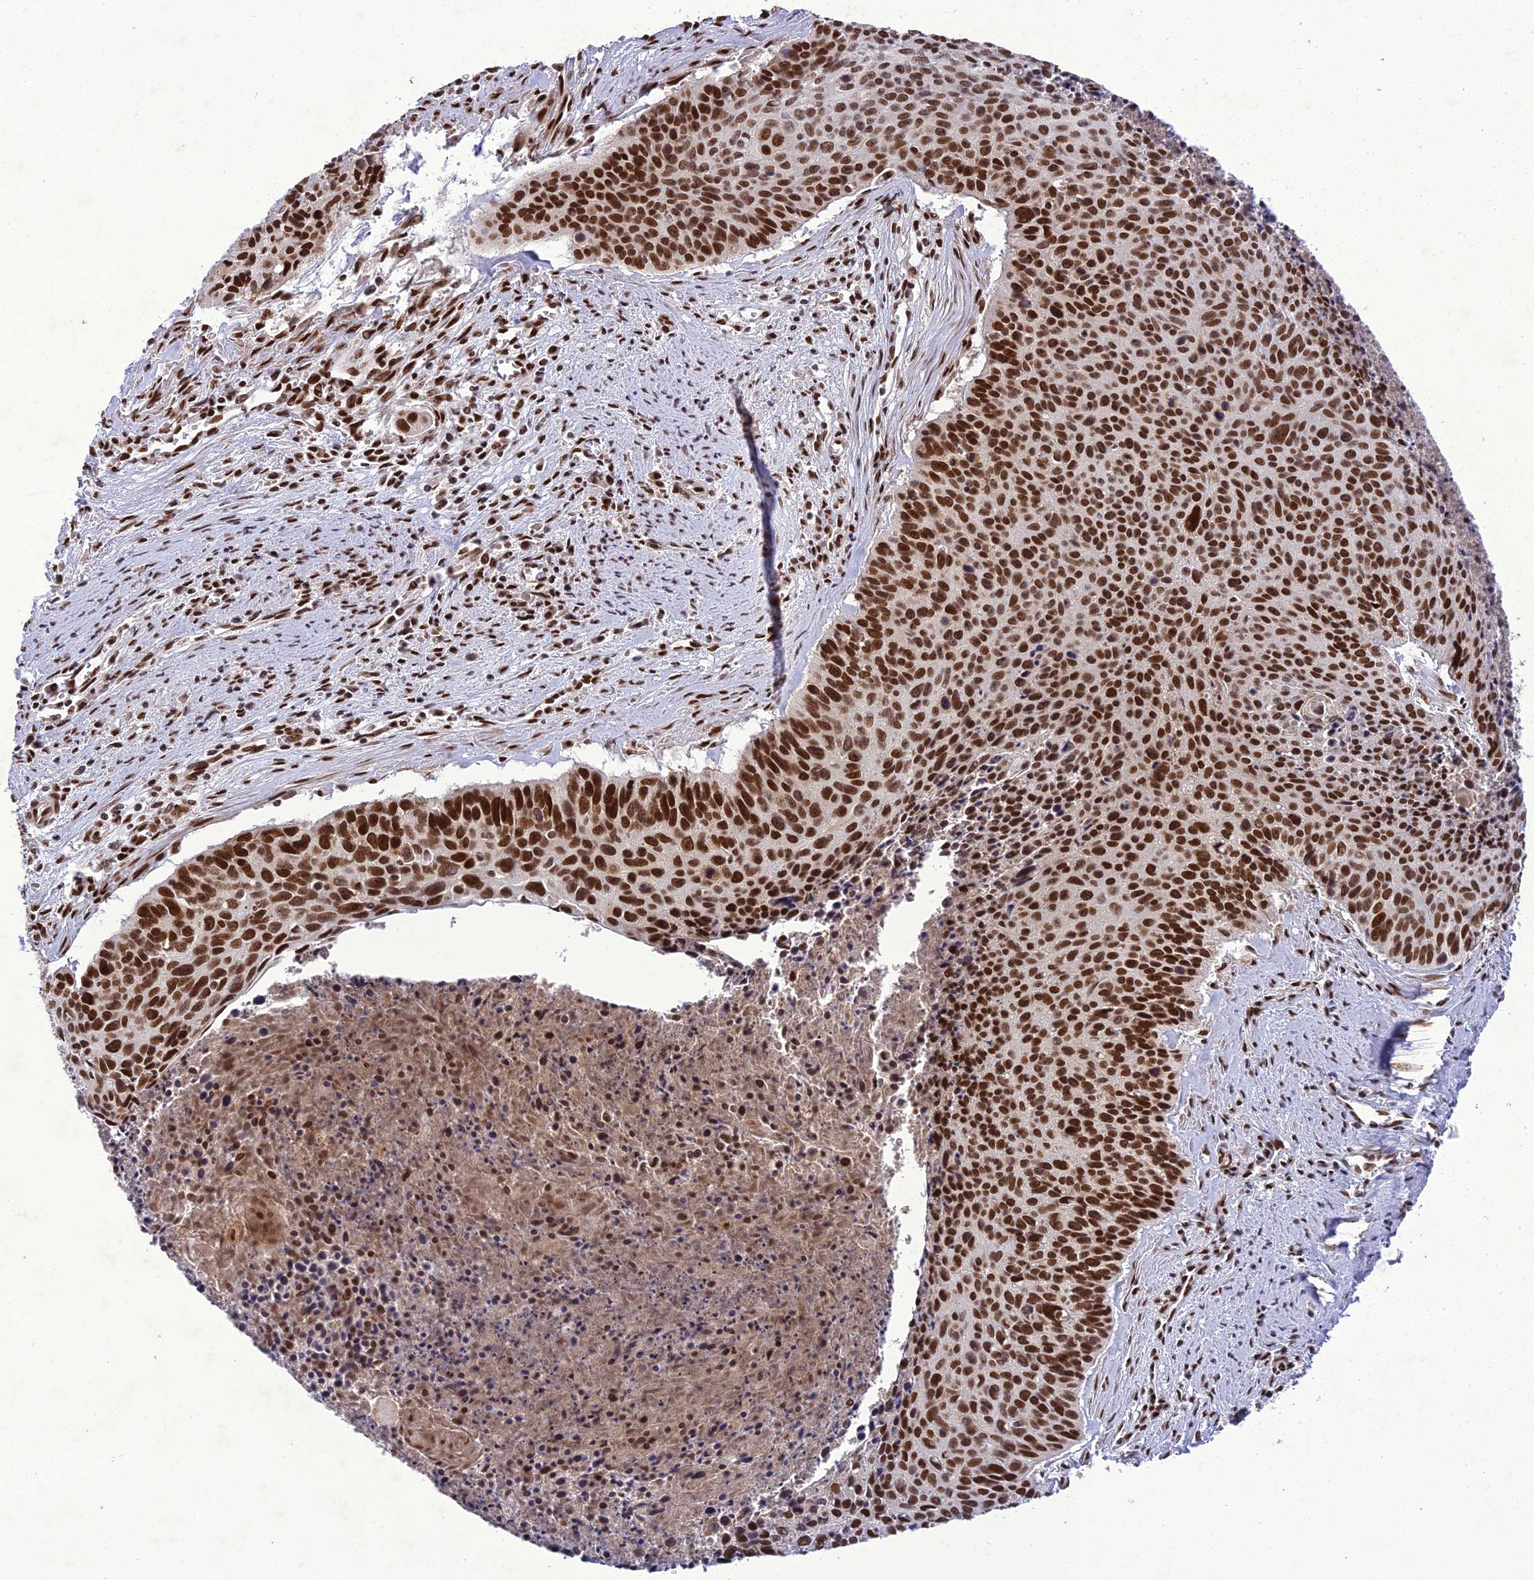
{"staining": {"intensity": "strong", "quantity": ">75%", "location": "nuclear"}, "tissue": "cervical cancer", "cell_type": "Tumor cells", "image_type": "cancer", "snomed": [{"axis": "morphology", "description": "Squamous cell carcinoma, NOS"}, {"axis": "topography", "description": "Cervix"}], "caption": "Human squamous cell carcinoma (cervical) stained for a protein (brown) reveals strong nuclear positive expression in about >75% of tumor cells.", "gene": "DDX1", "patient": {"sex": "female", "age": 55}}